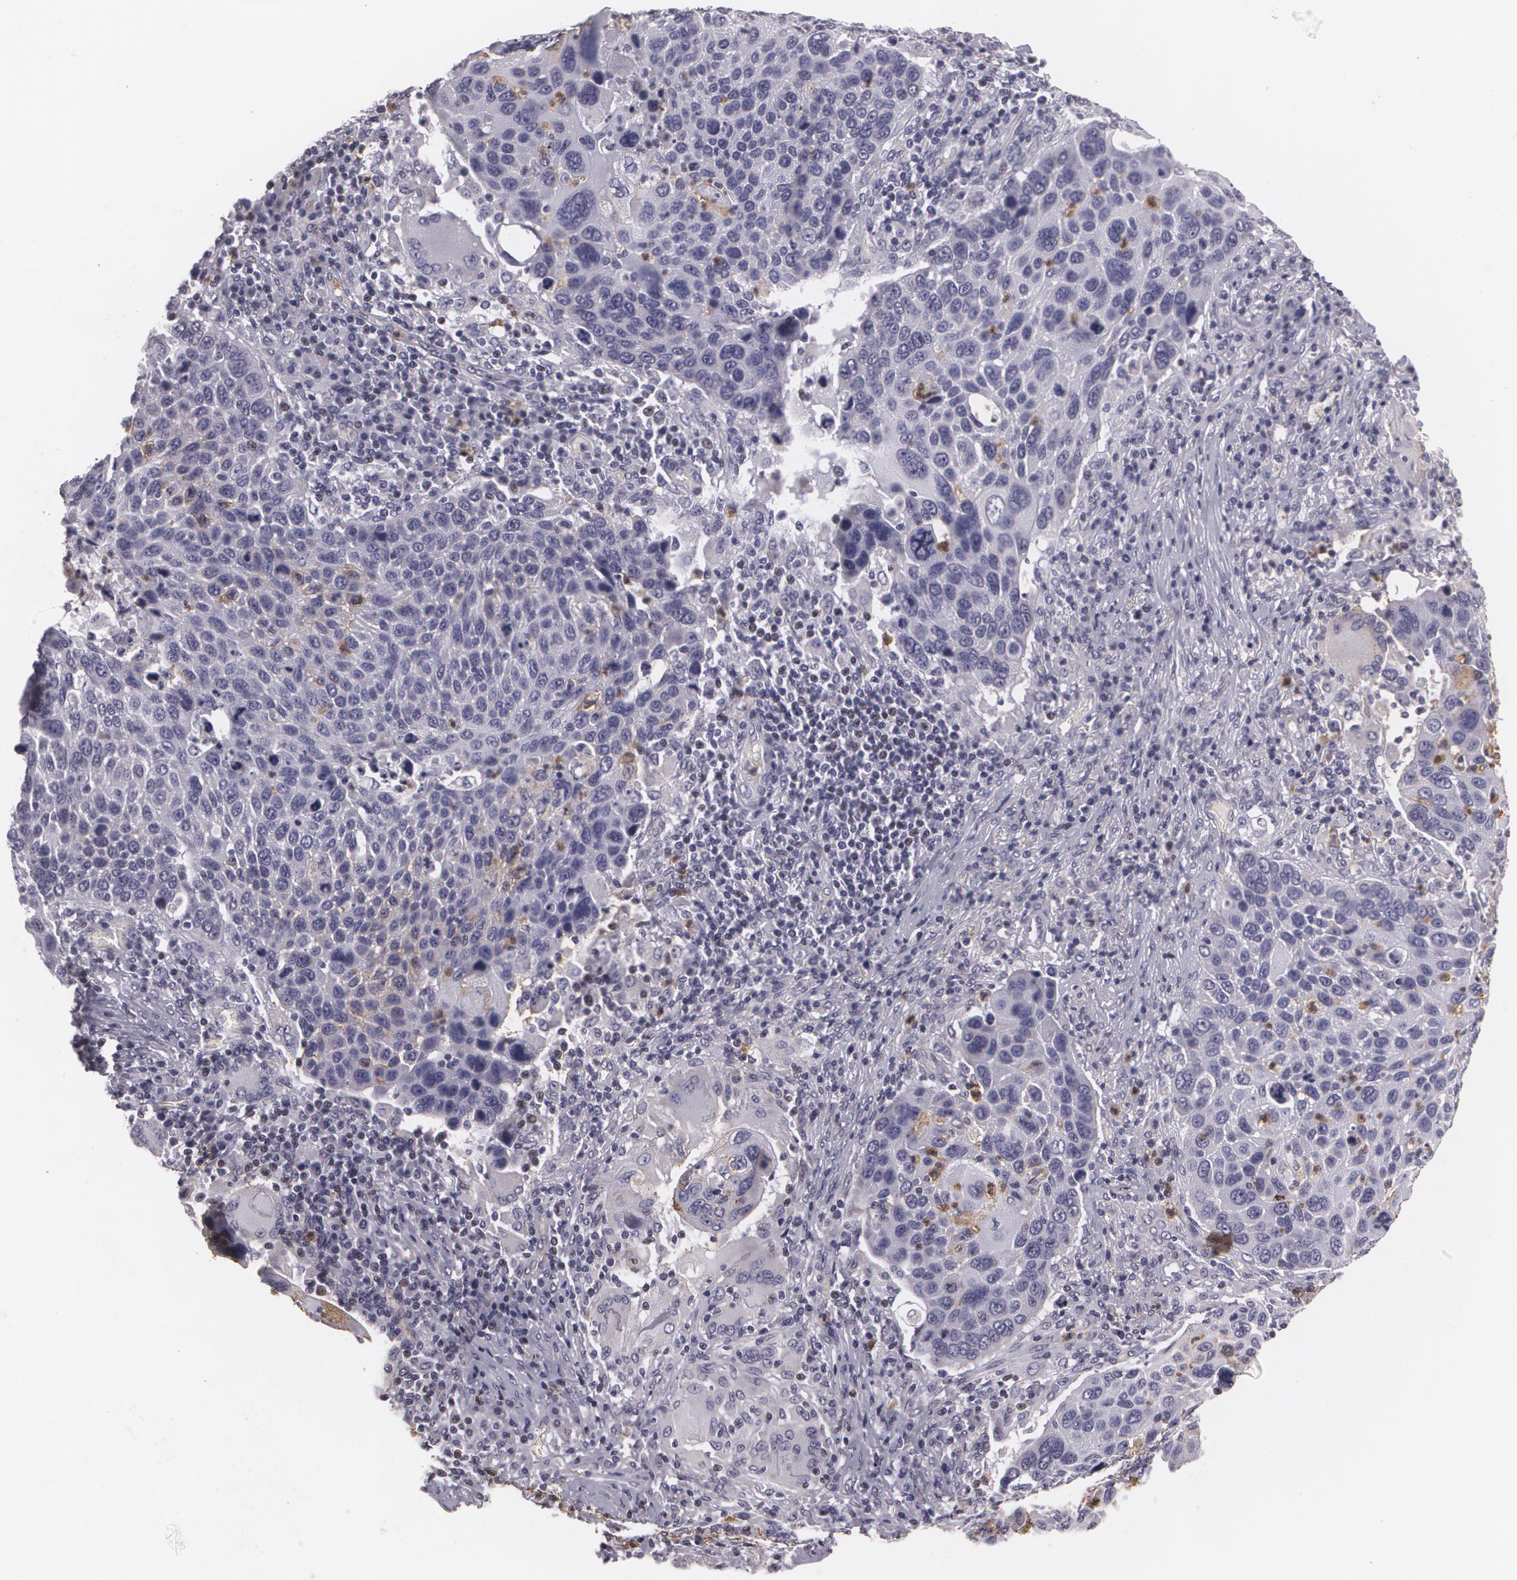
{"staining": {"intensity": "negative", "quantity": "none", "location": "none"}, "tissue": "lung cancer", "cell_type": "Tumor cells", "image_type": "cancer", "snomed": [{"axis": "morphology", "description": "Squamous cell carcinoma, NOS"}, {"axis": "topography", "description": "Lung"}], "caption": "This photomicrograph is of lung cancer (squamous cell carcinoma) stained with immunohistochemistry (IHC) to label a protein in brown with the nuclei are counter-stained blue. There is no positivity in tumor cells.", "gene": "KCNA4", "patient": {"sex": "male", "age": 68}}